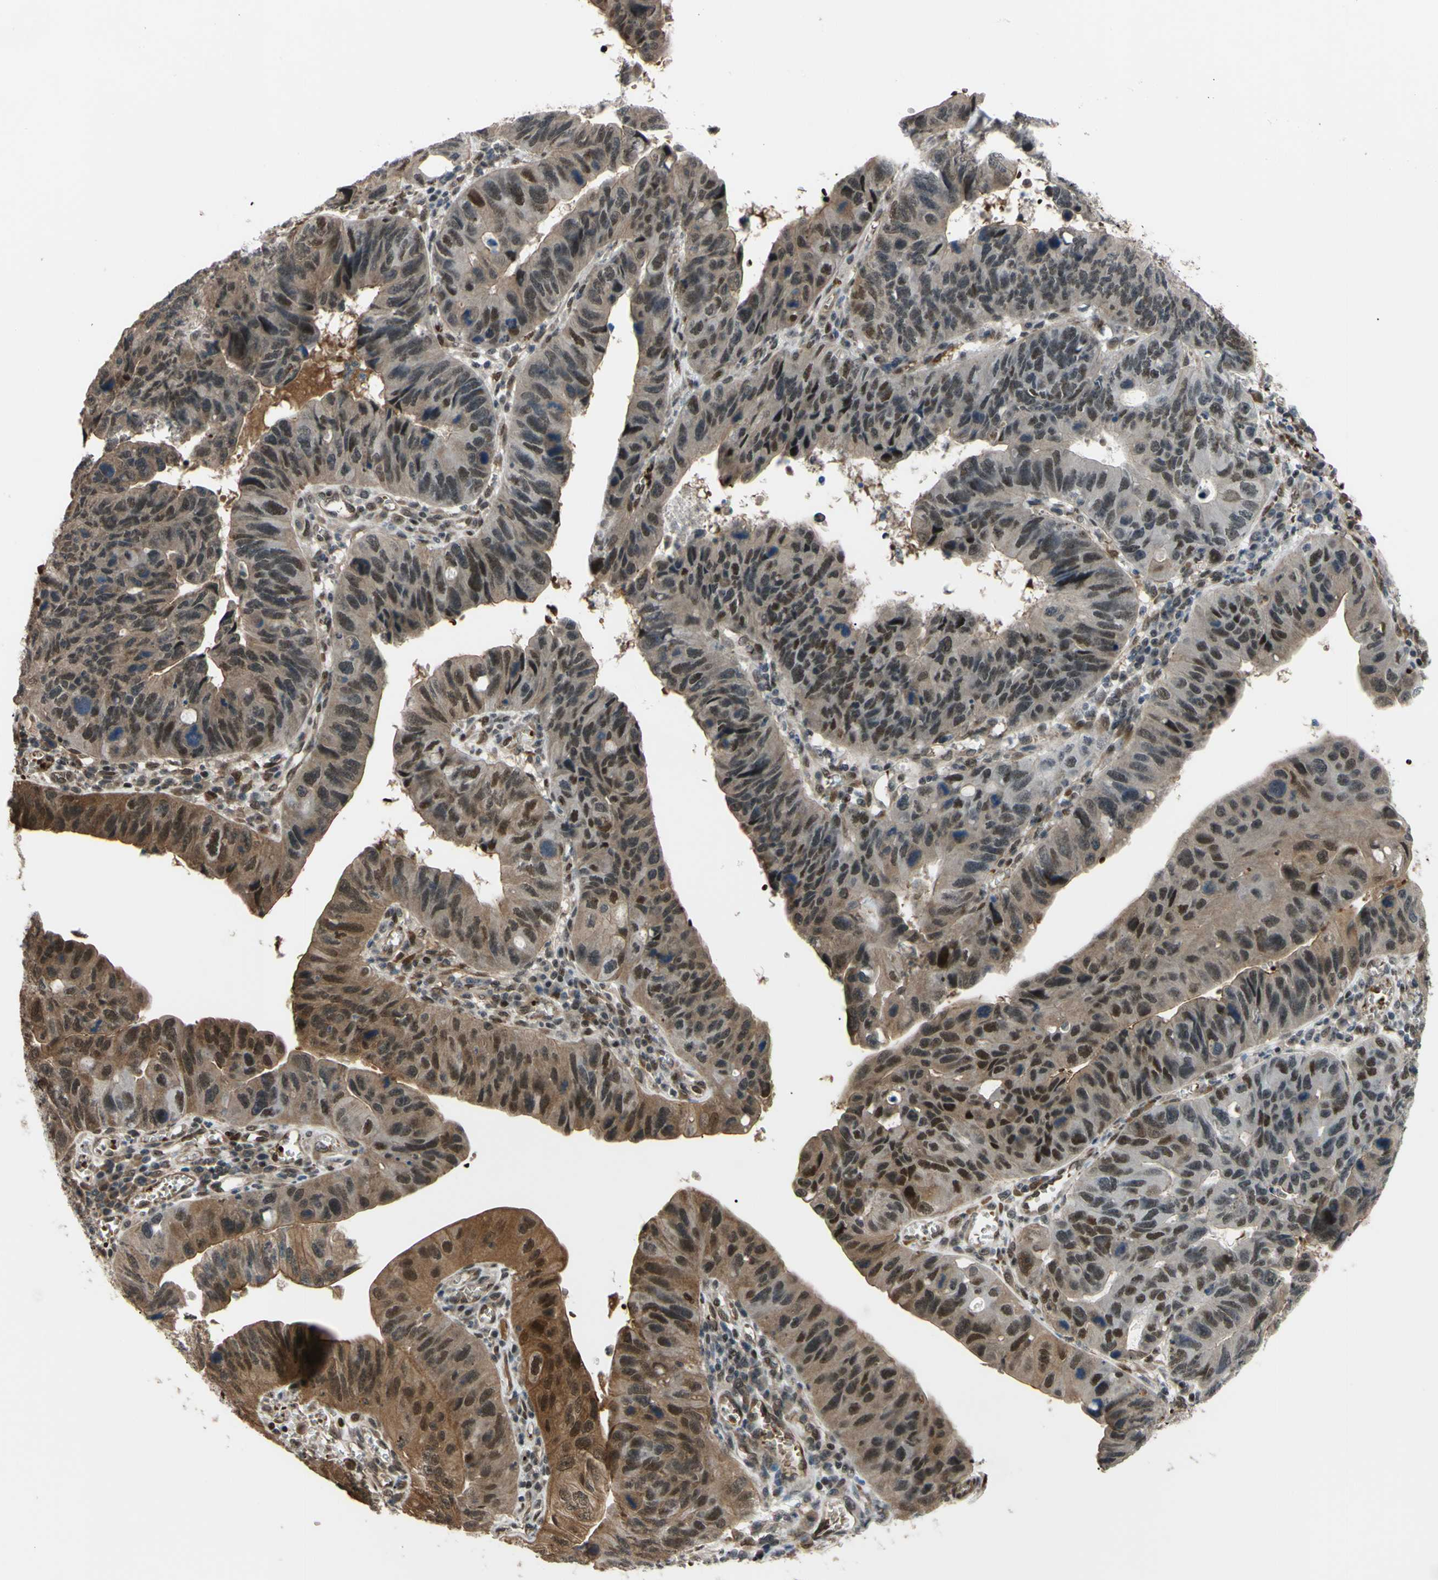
{"staining": {"intensity": "moderate", "quantity": ">75%", "location": "cytoplasmic/membranous,nuclear"}, "tissue": "stomach cancer", "cell_type": "Tumor cells", "image_type": "cancer", "snomed": [{"axis": "morphology", "description": "Adenocarcinoma, NOS"}, {"axis": "topography", "description": "Stomach"}], "caption": "DAB (3,3'-diaminobenzidine) immunohistochemical staining of stomach cancer demonstrates moderate cytoplasmic/membranous and nuclear protein expression in approximately >75% of tumor cells.", "gene": "THAP12", "patient": {"sex": "male", "age": 59}}